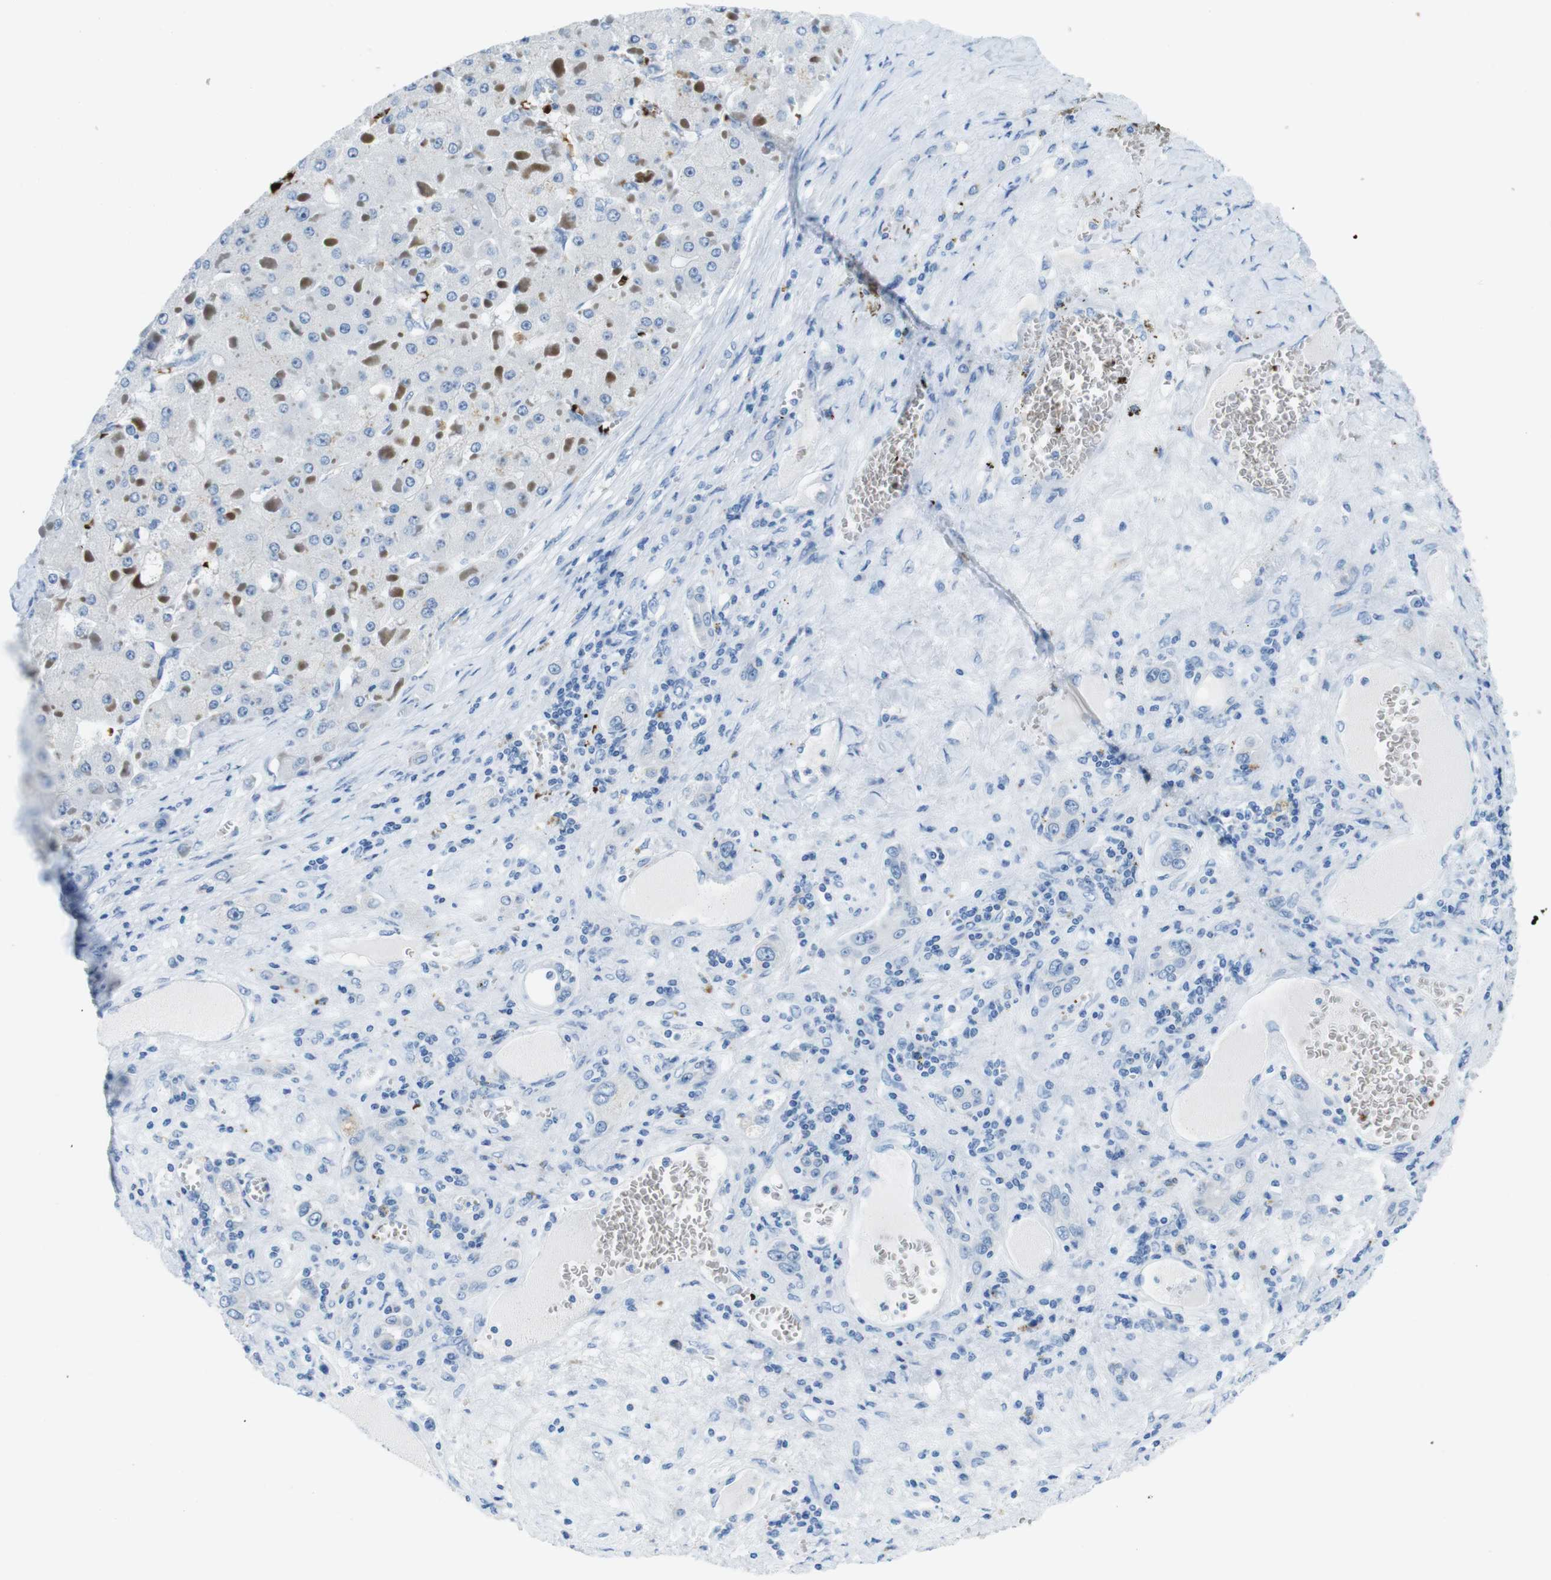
{"staining": {"intensity": "negative", "quantity": "none", "location": "none"}, "tissue": "liver cancer", "cell_type": "Tumor cells", "image_type": "cancer", "snomed": [{"axis": "morphology", "description": "Carcinoma, Hepatocellular, NOS"}, {"axis": "topography", "description": "Liver"}], "caption": "Hepatocellular carcinoma (liver) was stained to show a protein in brown. There is no significant positivity in tumor cells.", "gene": "TFAP2C", "patient": {"sex": "female", "age": 73}}